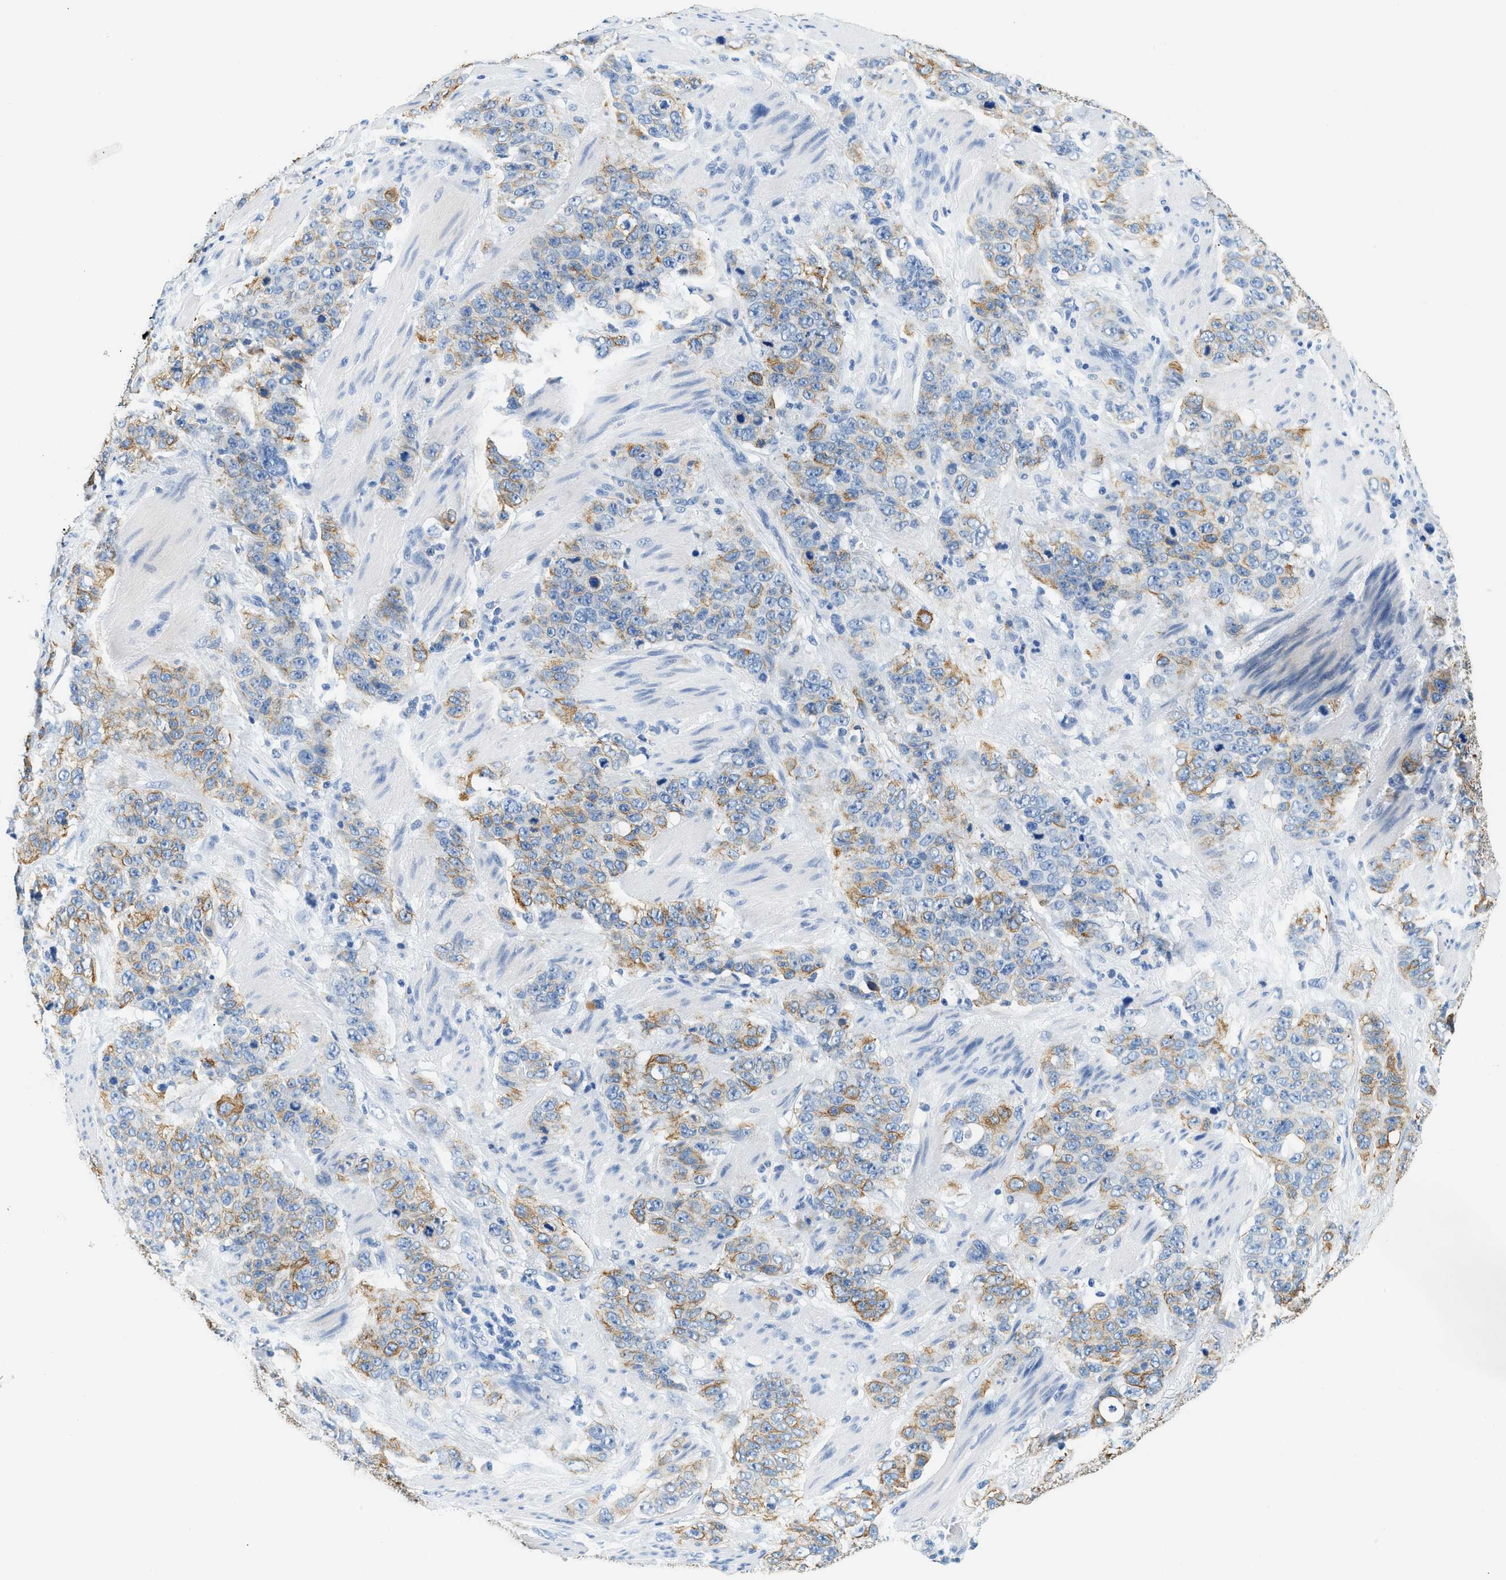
{"staining": {"intensity": "moderate", "quantity": "25%-75%", "location": "cytoplasmic/membranous"}, "tissue": "stomach cancer", "cell_type": "Tumor cells", "image_type": "cancer", "snomed": [{"axis": "morphology", "description": "Adenocarcinoma, NOS"}, {"axis": "topography", "description": "Stomach"}], "caption": "Human stomach cancer stained for a protein (brown) shows moderate cytoplasmic/membranous positive expression in about 25%-75% of tumor cells.", "gene": "STXBP2", "patient": {"sex": "male", "age": 48}}